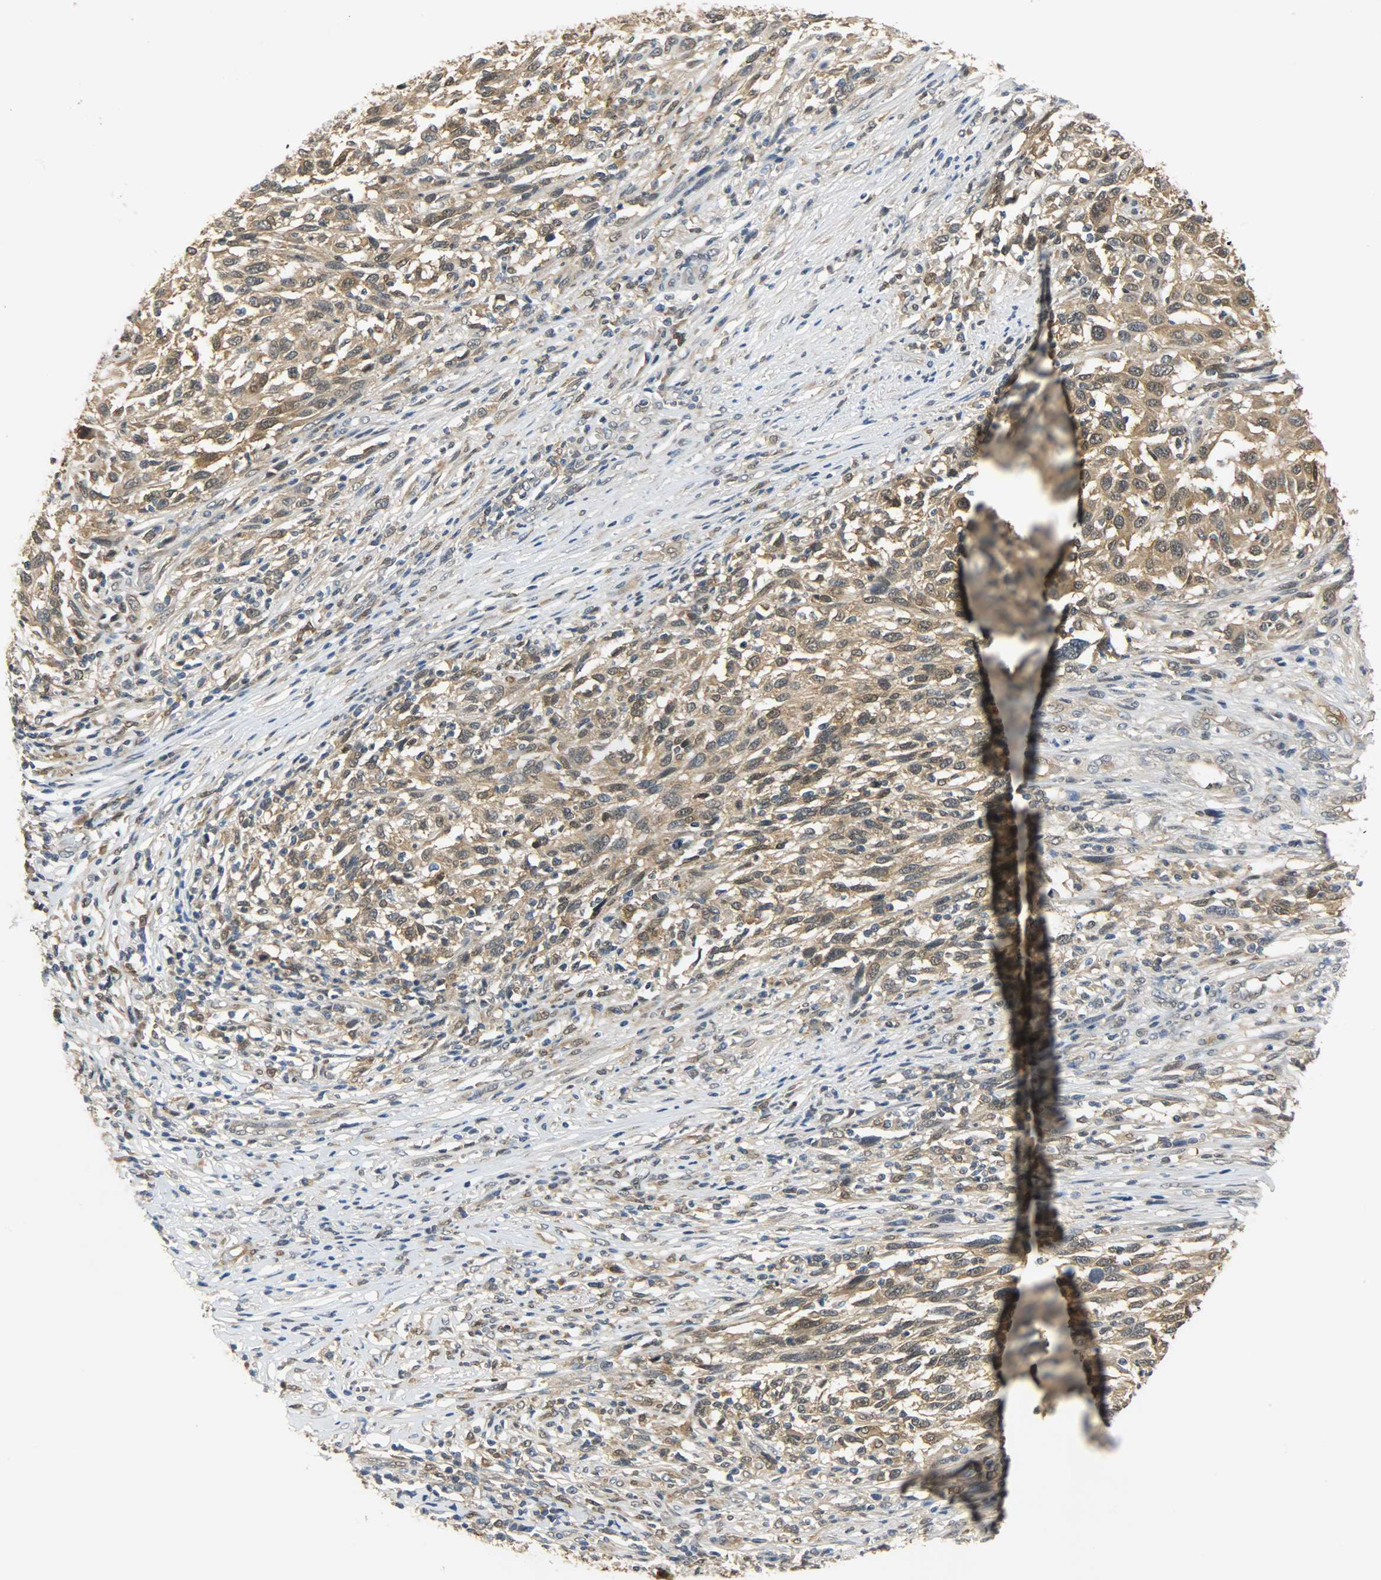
{"staining": {"intensity": "moderate", "quantity": ">75%", "location": "cytoplasmic/membranous,nuclear"}, "tissue": "melanoma", "cell_type": "Tumor cells", "image_type": "cancer", "snomed": [{"axis": "morphology", "description": "Malignant melanoma, Metastatic site"}, {"axis": "topography", "description": "Lymph node"}], "caption": "A medium amount of moderate cytoplasmic/membranous and nuclear expression is seen in approximately >75% of tumor cells in melanoma tissue. (Stains: DAB (3,3'-diaminobenzidine) in brown, nuclei in blue, Microscopy: brightfield microscopy at high magnification).", "gene": "EIF4EBP1", "patient": {"sex": "male", "age": 61}}